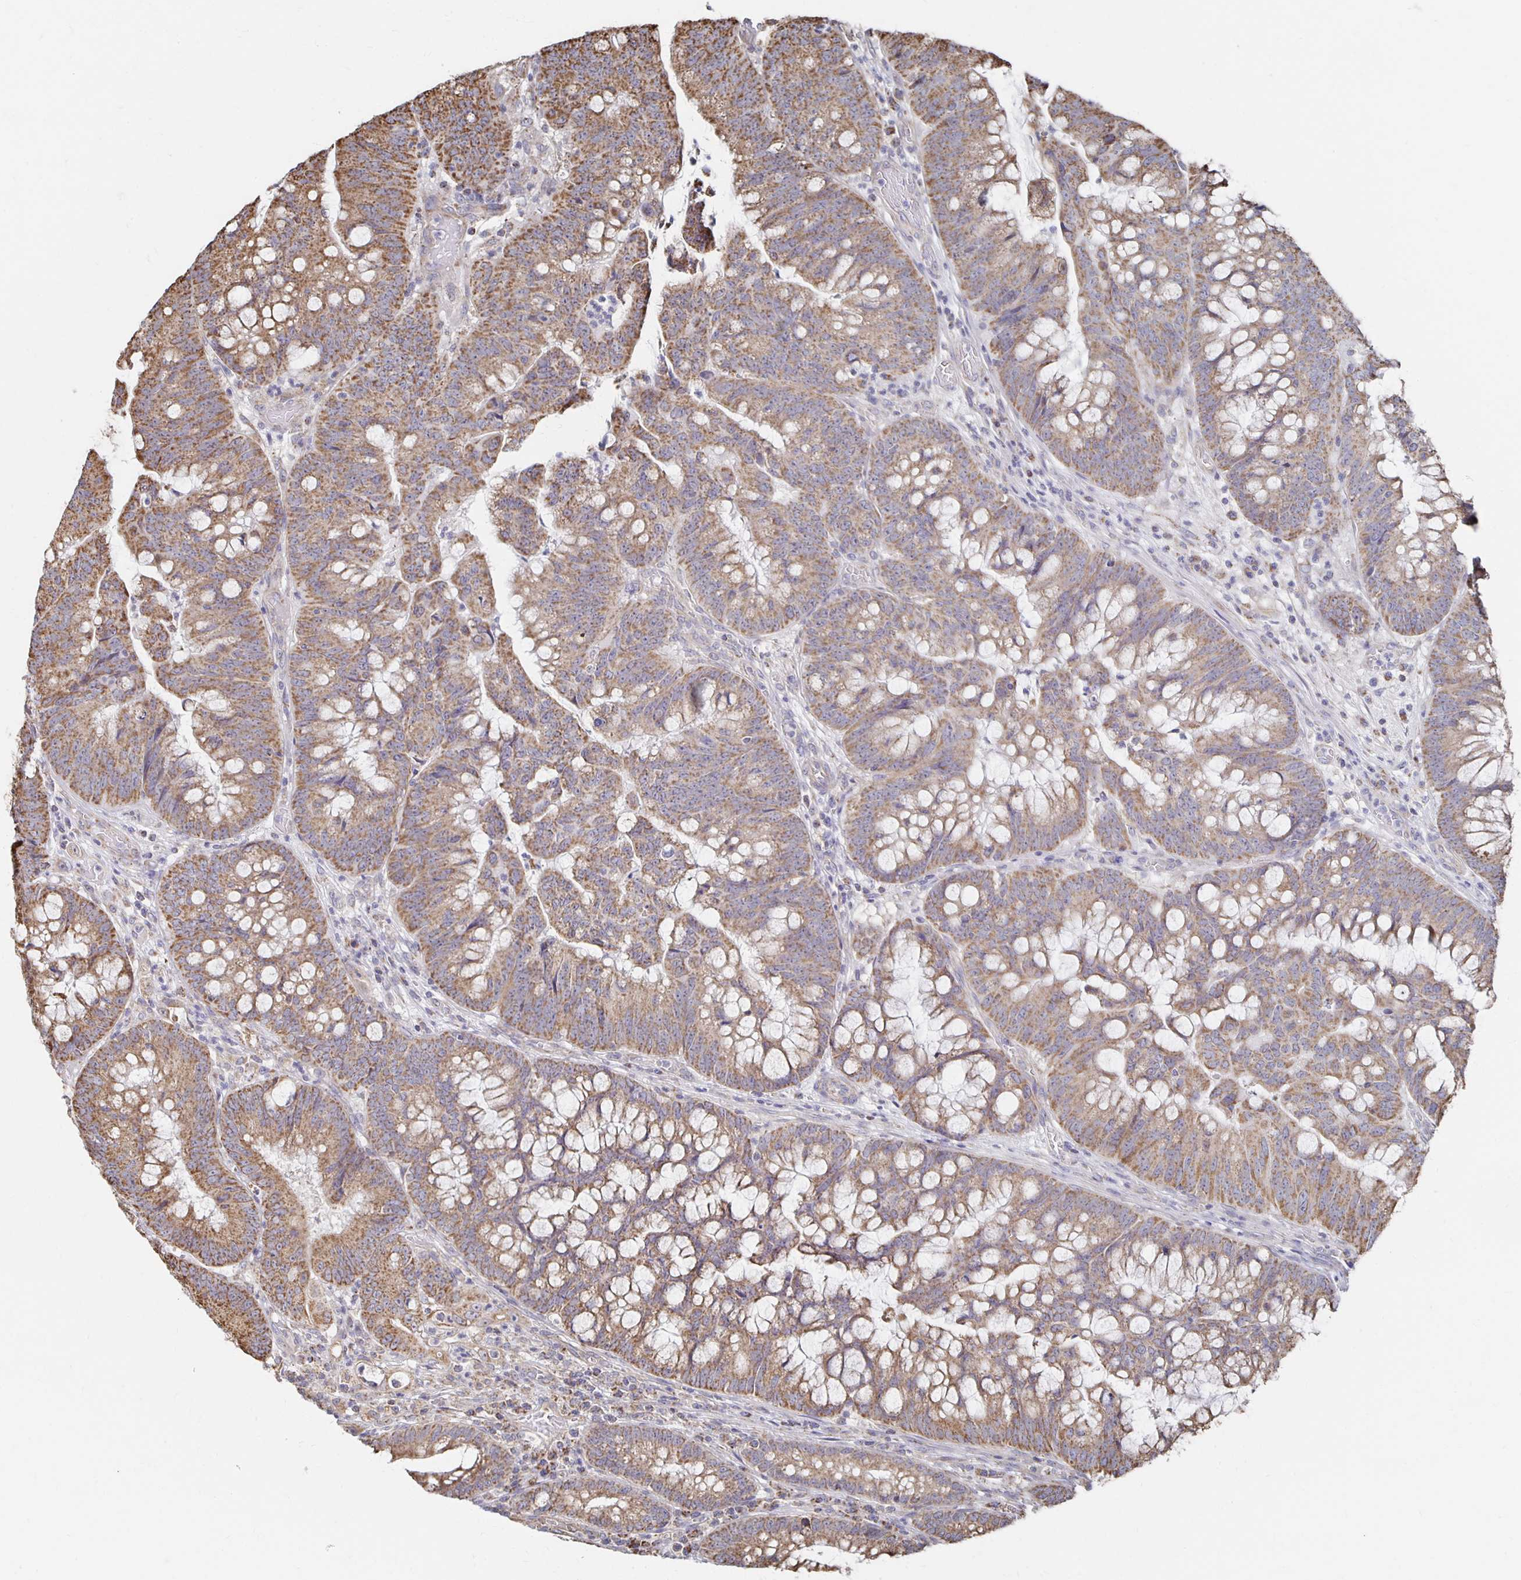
{"staining": {"intensity": "moderate", "quantity": ">75%", "location": "cytoplasmic/membranous"}, "tissue": "colorectal cancer", "cell_type": "Tumor cells", "image_type": "cancer", "snomed": [{"axis": "morphology", "description": "Adenocarcinoma, NOS"}, {"axis": "topography", "description": "Colon"}], "caption": "Immunohistochemistry (IHC) histopathology image of neoplastic tissue: adenocarcinoma (colorectal) stained using immunohistochemistry demonstrates medium levels of moderate protein expression localized specifically in the cytoplasmic/membranous of tumor cells, appearing as a cytoplasmic/membranous brown color.", "gene": "NKX2-8", "patient": {"sex": "male", "age": 62}}